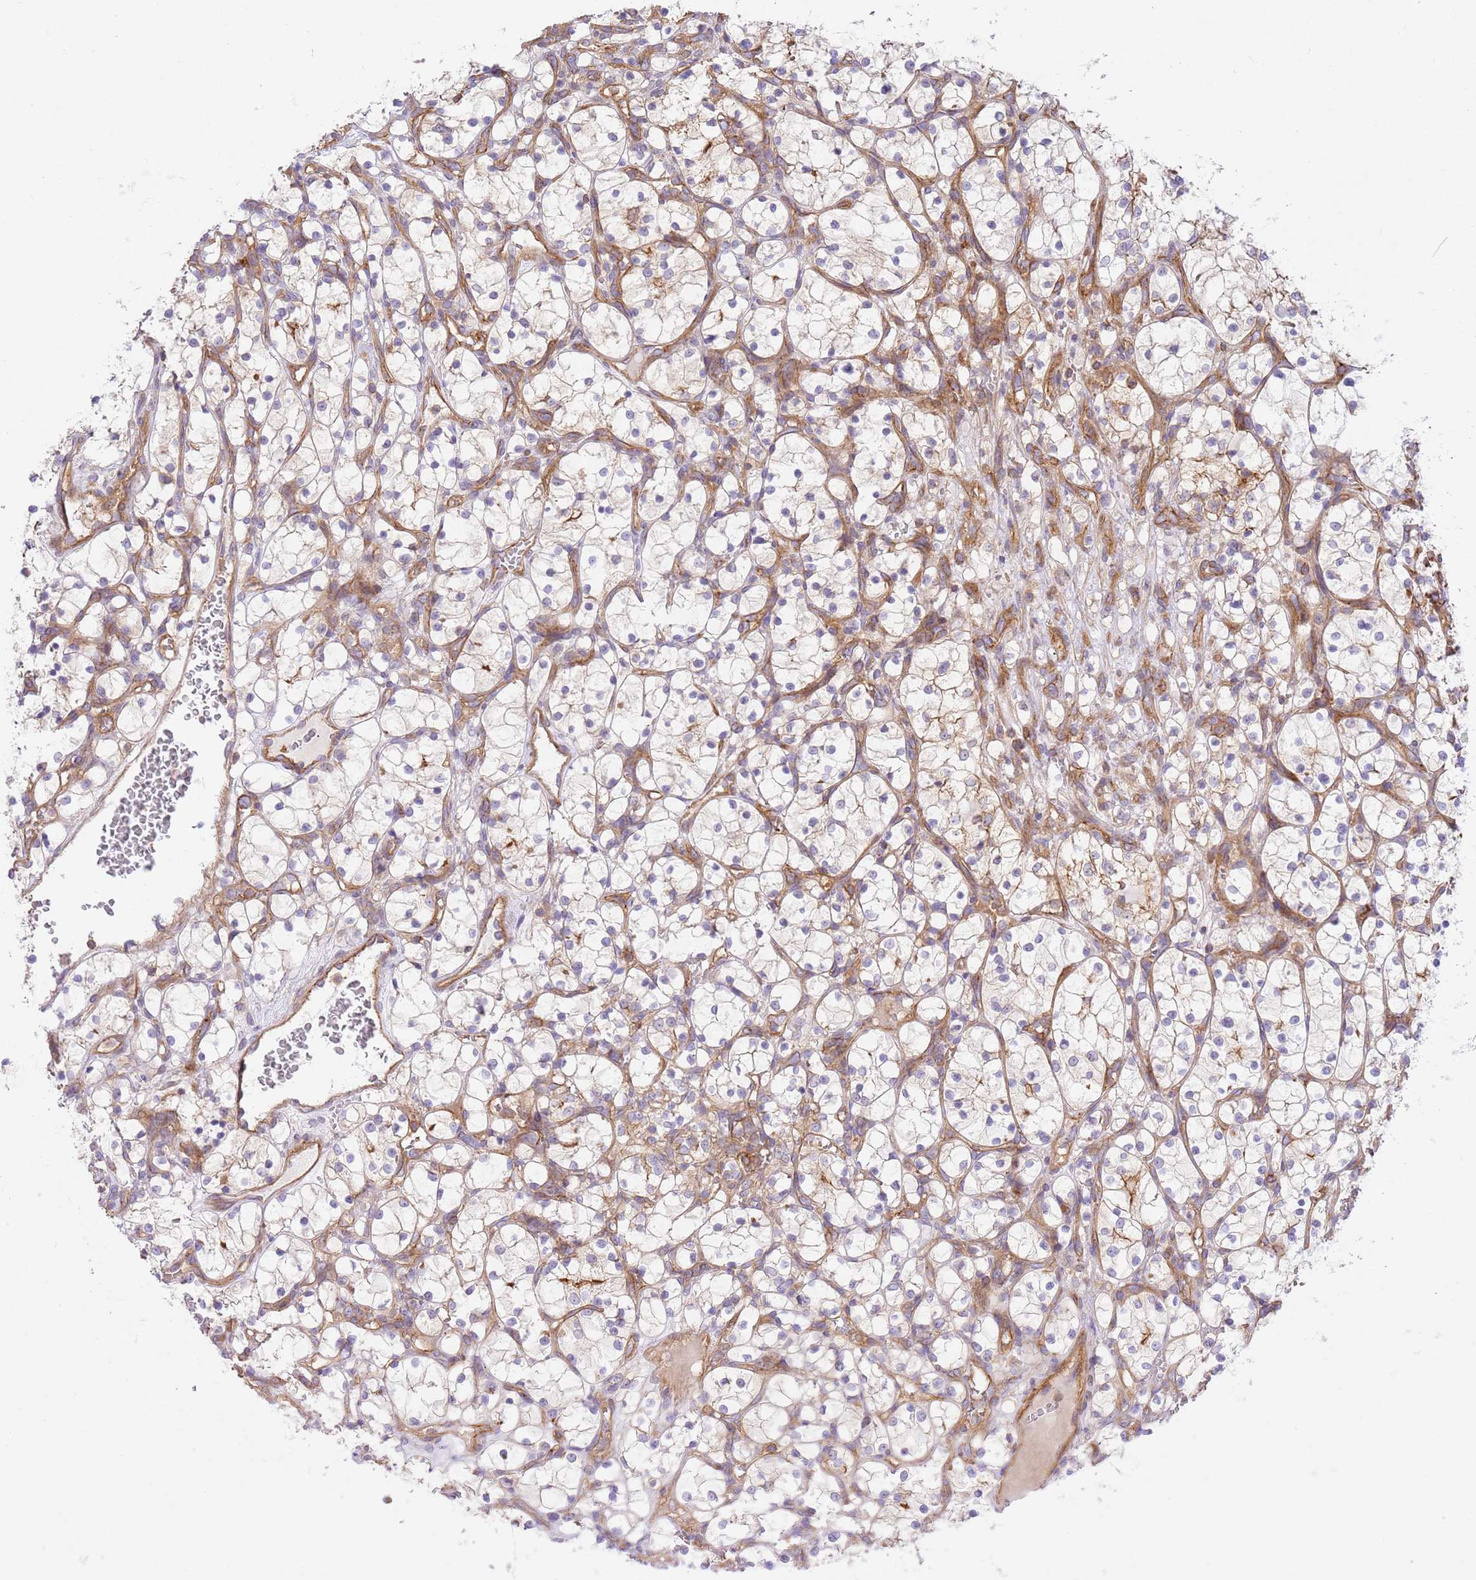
{"staining": {"intensity": "negative", "quantity": "none", "location": "none"}, "tissue": "renal cancer", "cell_type": "Tumor cells", "image_type": "cancer", "snomed": [{"axis": "morphology", "description": "Adenocarcinoma, NOS"}, {"axis": "topography", "description": "Kidney"}], "caption": "Immunohistochemistry (IHC) histopathology image of human renal adenocarcinoma stained for a protein (brown), which reveals no positivity in tumor cells.", "gene": "EFCAB8", "patient": {"sex": "female", "age": 69}}